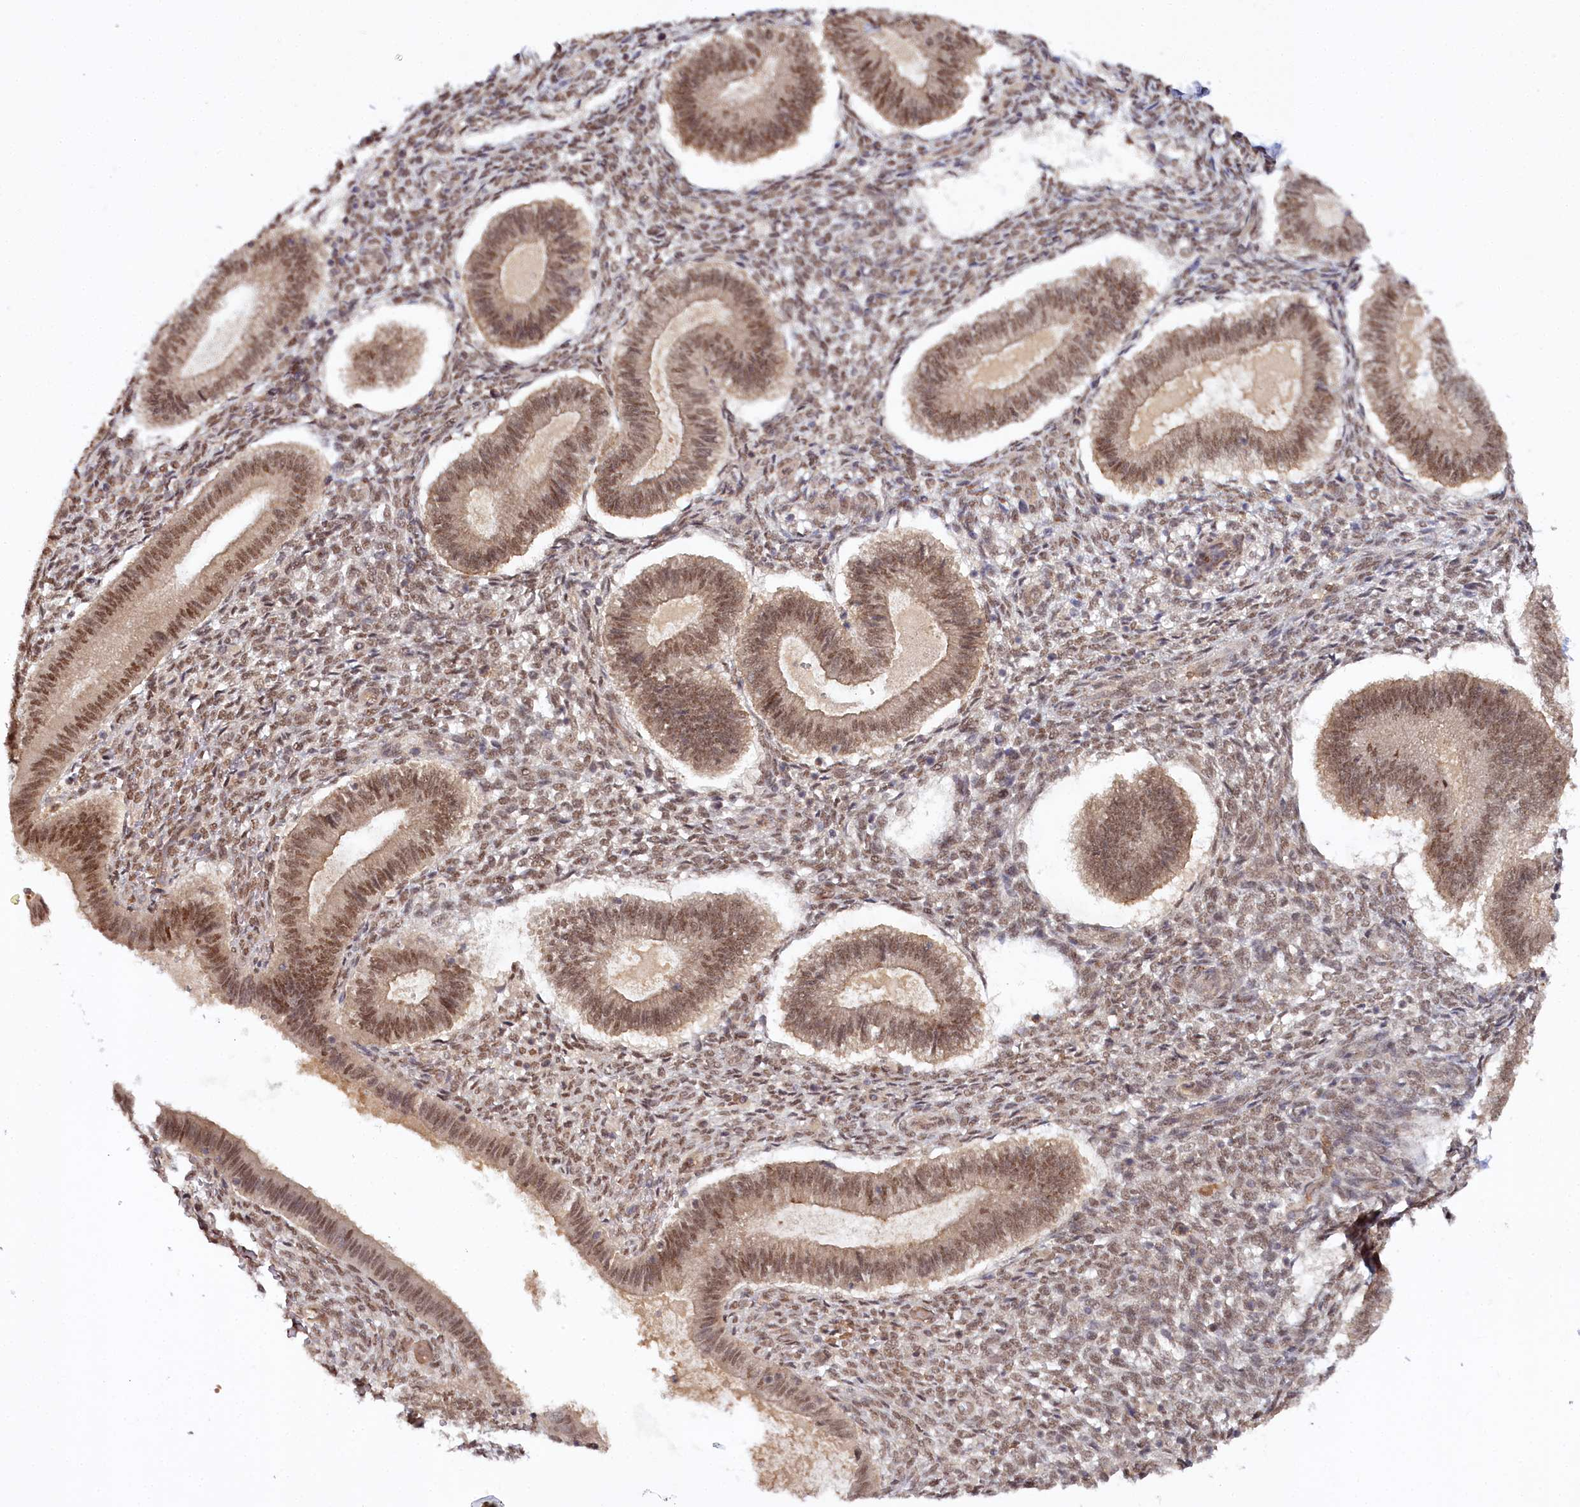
{"staining": {"intensity": "moderate", "quantity": ">75%", "location": "nuclear"}, "tissue": "endometrium", "cell_type": "Cells in endometrial stroma", "image_type": "normal", "snomed": [{"axis": "morphology", "description": "Normal tissue, NOS"}, {"axis": "topography", "description": "Endometrium"}], "caption": "Endometrium stained with IHC exhibits moderate nuclear staining in about >75% of cells in endometrial stroma. (Brightfield microscopy of DAB IHC at high magnification).", "gene": "CCDC65", "patient": {"sex": "female", "age": 25}}